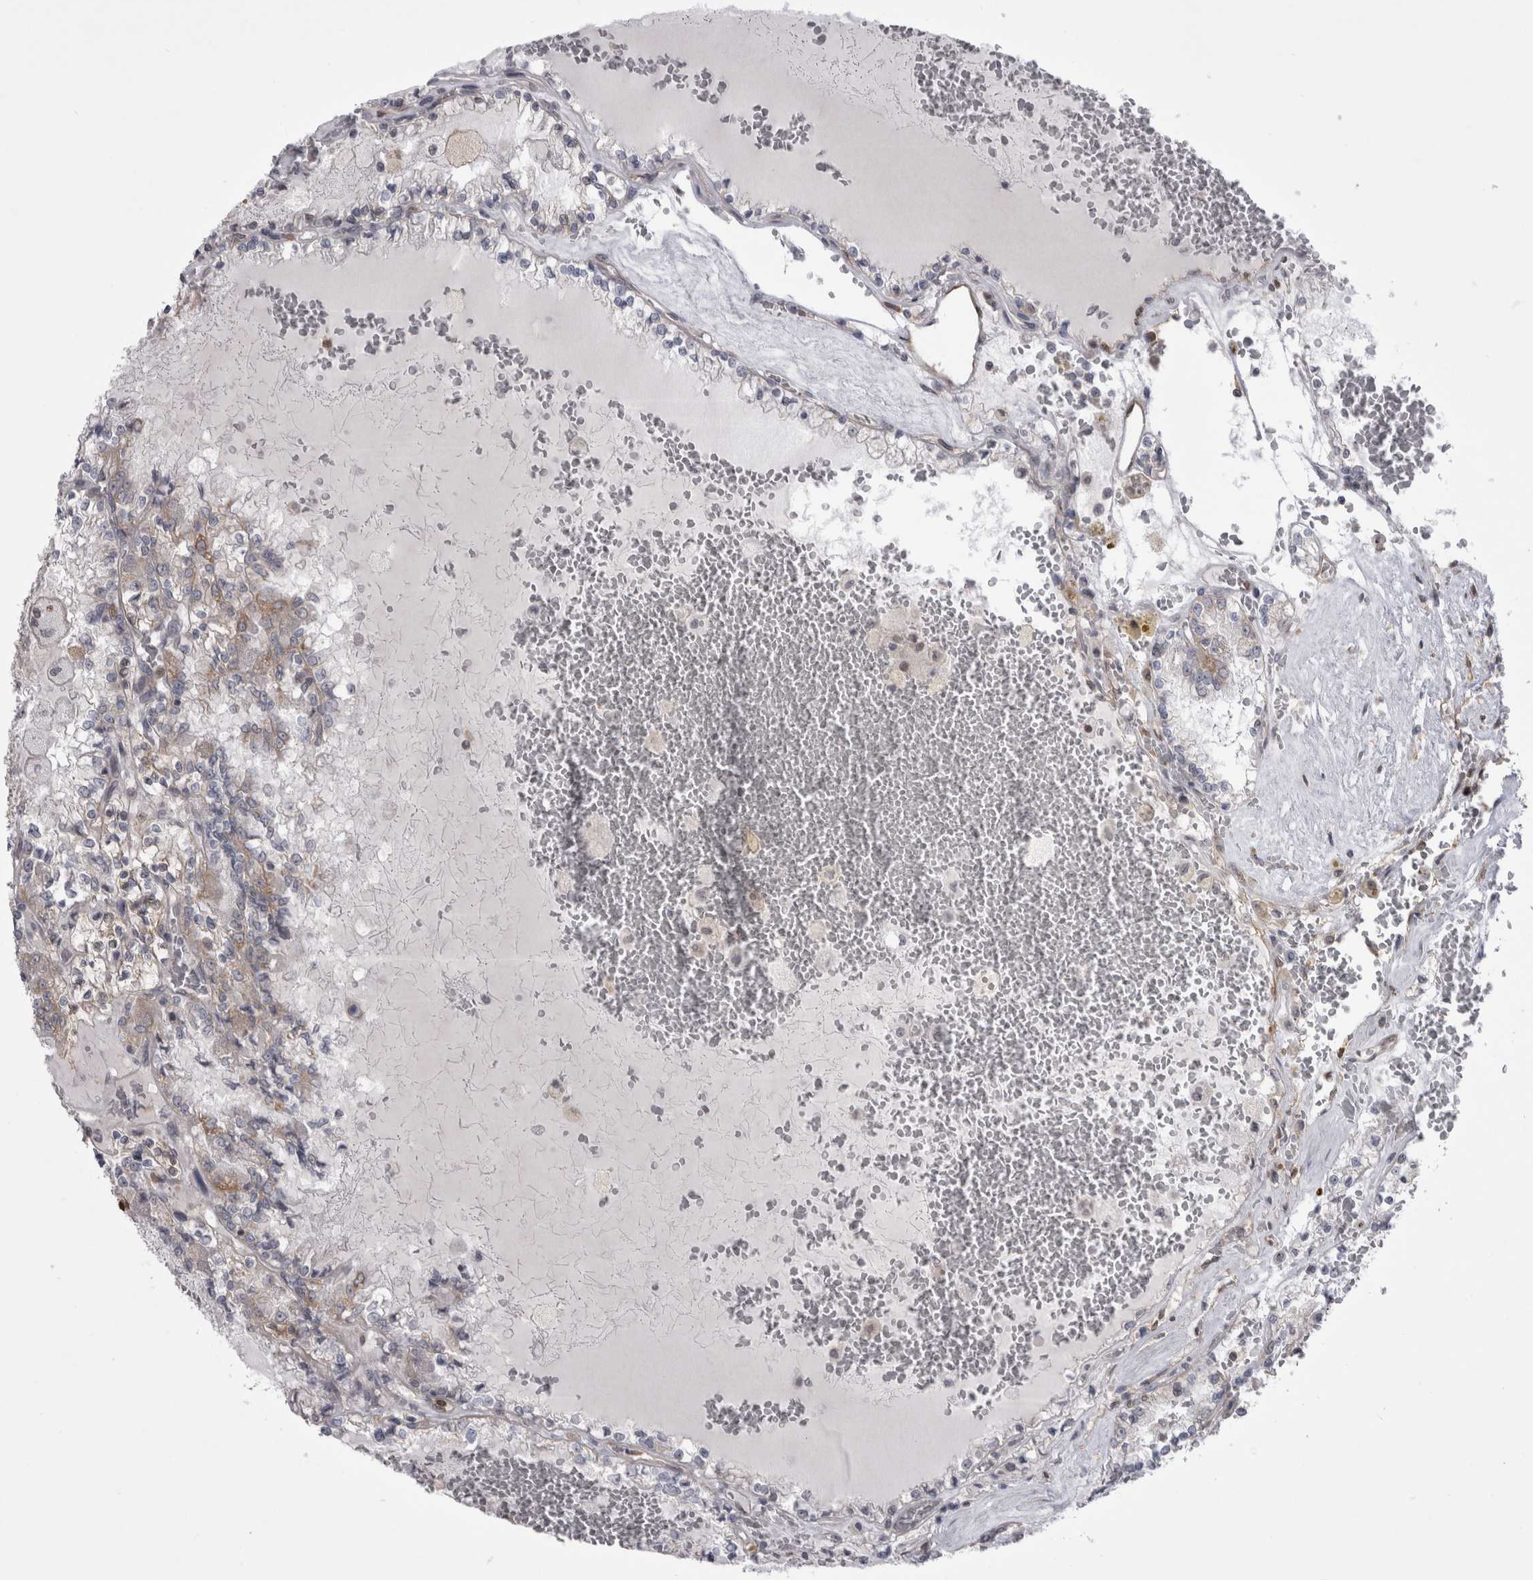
{"staining": {"intensity": "negative", "quantity": "none", "location": "none"}, "tissue": "renal cancer", "cell_type": "Tumor cells", "image_type": "cancer", "snomed": [{"axis": "morphology", "description": "Adenocarcinoma, NOS"}, {"axis": "topography", "description": "Kidney"}], "caption": "IHC histopathology image of human renal cancer (adenocarcinoma) stained for a protein (brown), which reveals no positivity in tumor cells.", "gene": "CHIC2", "patient": {"sex": "female", "age": 56}}